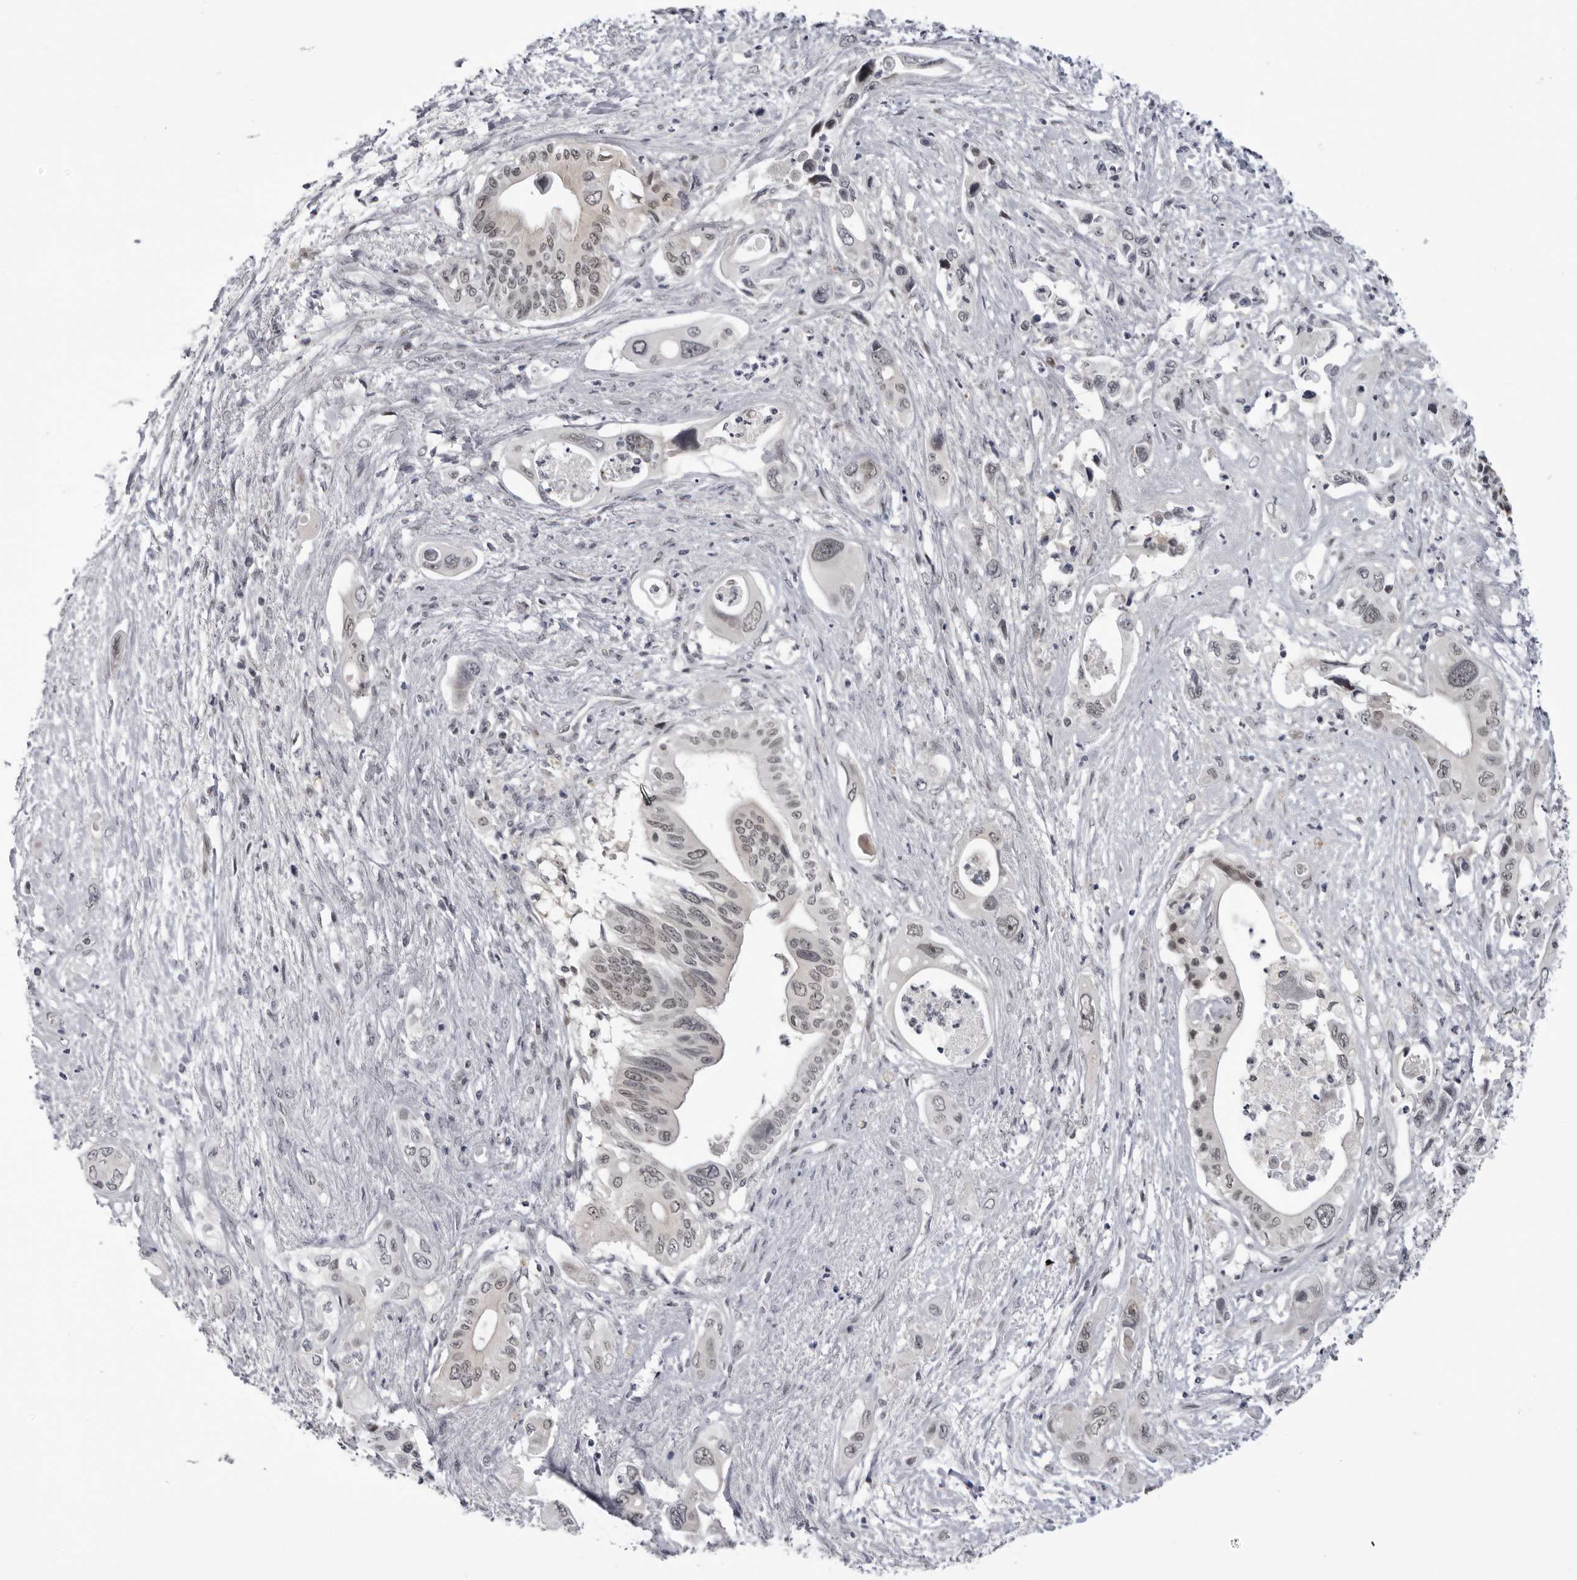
{"staining": {"intensity": "weak", "quantity": "25%-75%", "location": "nuclear"}, "tissue": "pancreatic cancer", "cell_type": "Tumor cells", "image_type": "cancer", "snomed": [{"axis": "morphology", "description": "Adenocarcinoma, NOS"}, {"axis": "topography", "description": "Pancreas"}], "caption": "Protein expression analysis of human adenocarcinoma (pancreatic) reveals weak nuclear positivity in approximately 25%-75% of tumor cells.", "gene": "ALPK2", "patient": {"sex": "male", "age": 66}}